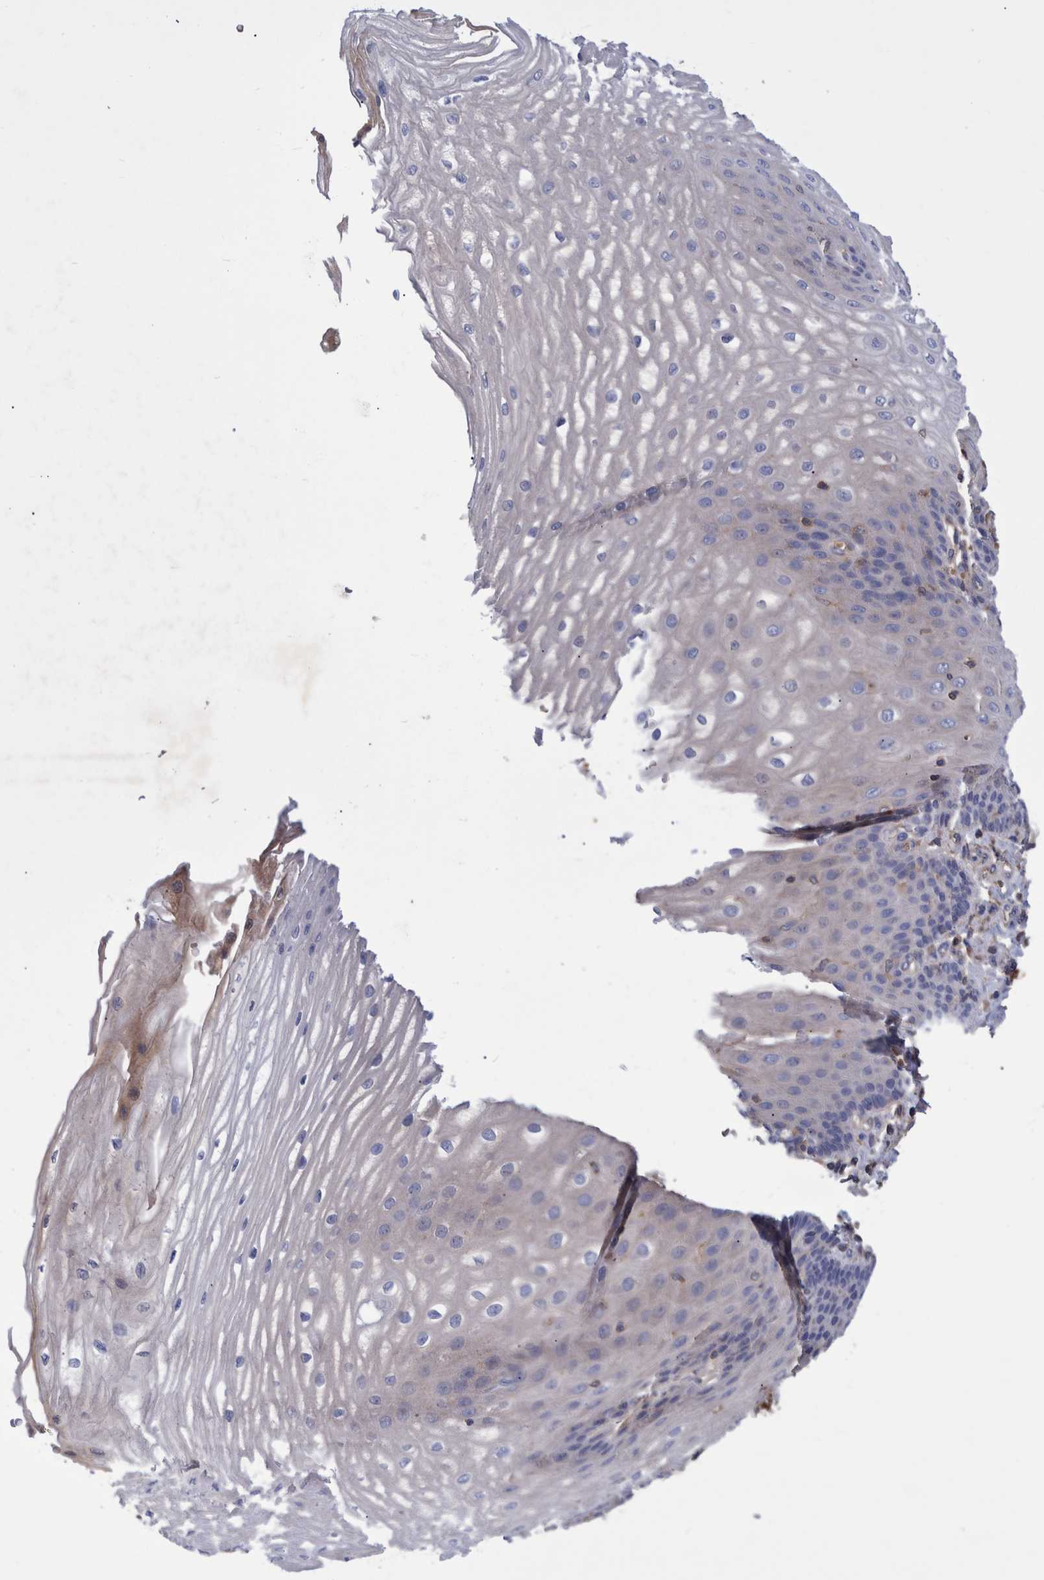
{"staining": {"intensity": "negative", "quantity": "none", "location": "none"}, "tissue": "esophagus", "cell_type": "Squamous epithelial cells", "image_type": "normal", "snomed": [{"axis": "morphology", "description": "Normal tissue, NOS"}, {"axis": "topography", "description": "Esophagus"}], "caption": "Immunohistochemistry image of unremarkable esophagus stained for a protein (brown), which exhibits no staining in squamous epithelial cells.", "gene": "DLL4", "patient": {"sex": "male", "age": 54}}